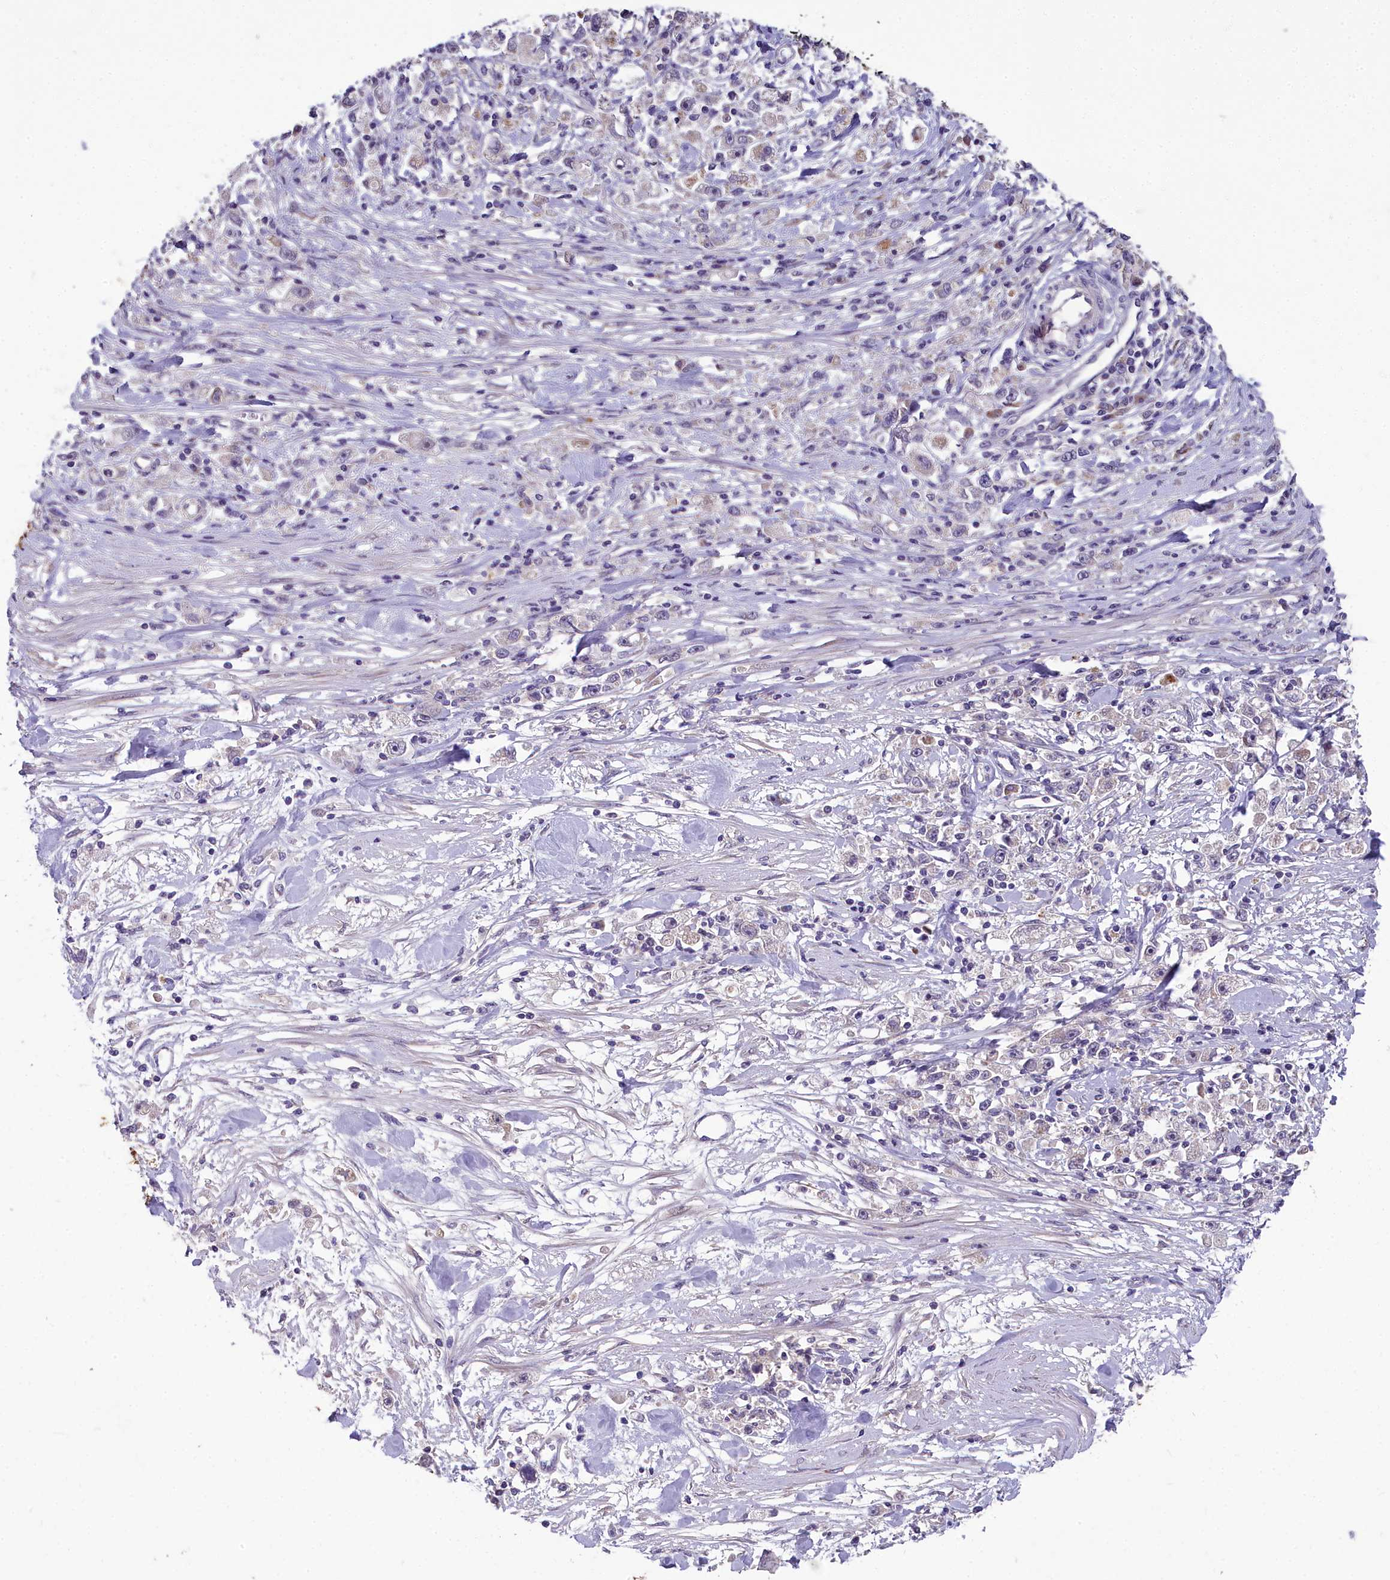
{"staining": {"intensity": "negative", "quantity": "none", "location": "none"}, "tissue": "stomach cancer", "cell_type": "Tumor cells", "image_type": "cancer", "snomed": [{"axis": "morphology", "description": "Adenocarcinoma, NOS"}, {"axis": "topography", "description": "Stomach"}], "caption": "A micrograph of human stomach cancer is negative for staining in tumor cells.", "gene": "ZNF333", "patient": {"sex": "female", "age": 59}}